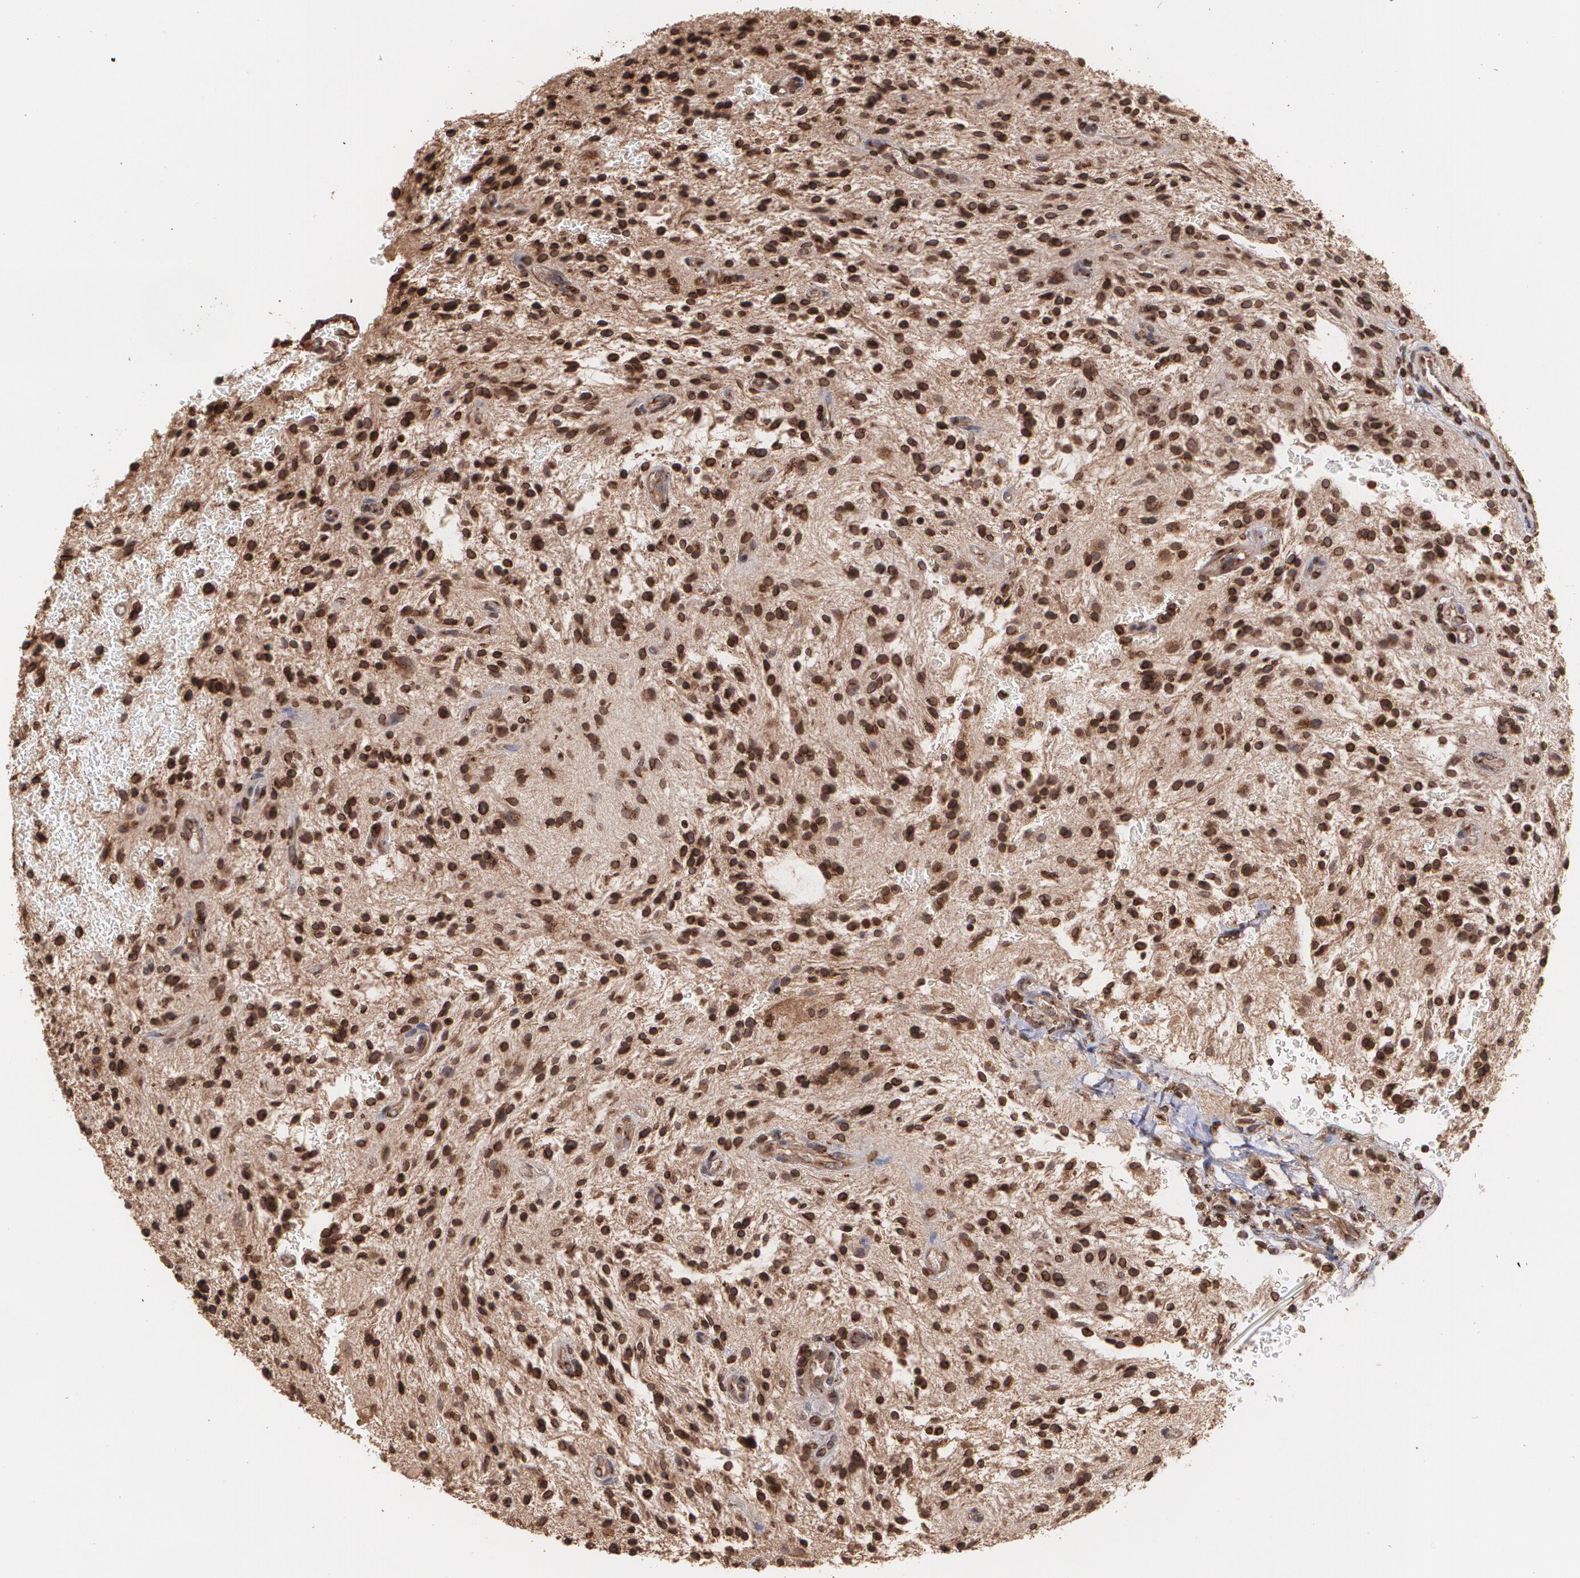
{"staining": {"intensity": "strong", "quantity": ">75%", "location": "cytoplasmic/membranous"}, "tissue": "glioma", "cell_type": "Tumor cells", "image_type": "cancer", "snomed": [{"axis": "morphology", "description": "Glioma, malignant, NOS"}, {"axis": "topography", "description": "Cerebellum"}], "caption": "Glioma stained for a protein exhibits strong cytoplasmic/membranous positivity in tumor cells. The protein of interest is shown in brown color, while the nuclei are stained blue.", "gene": "TRIP11", "patient": {"sex": "female", "age": 10}}